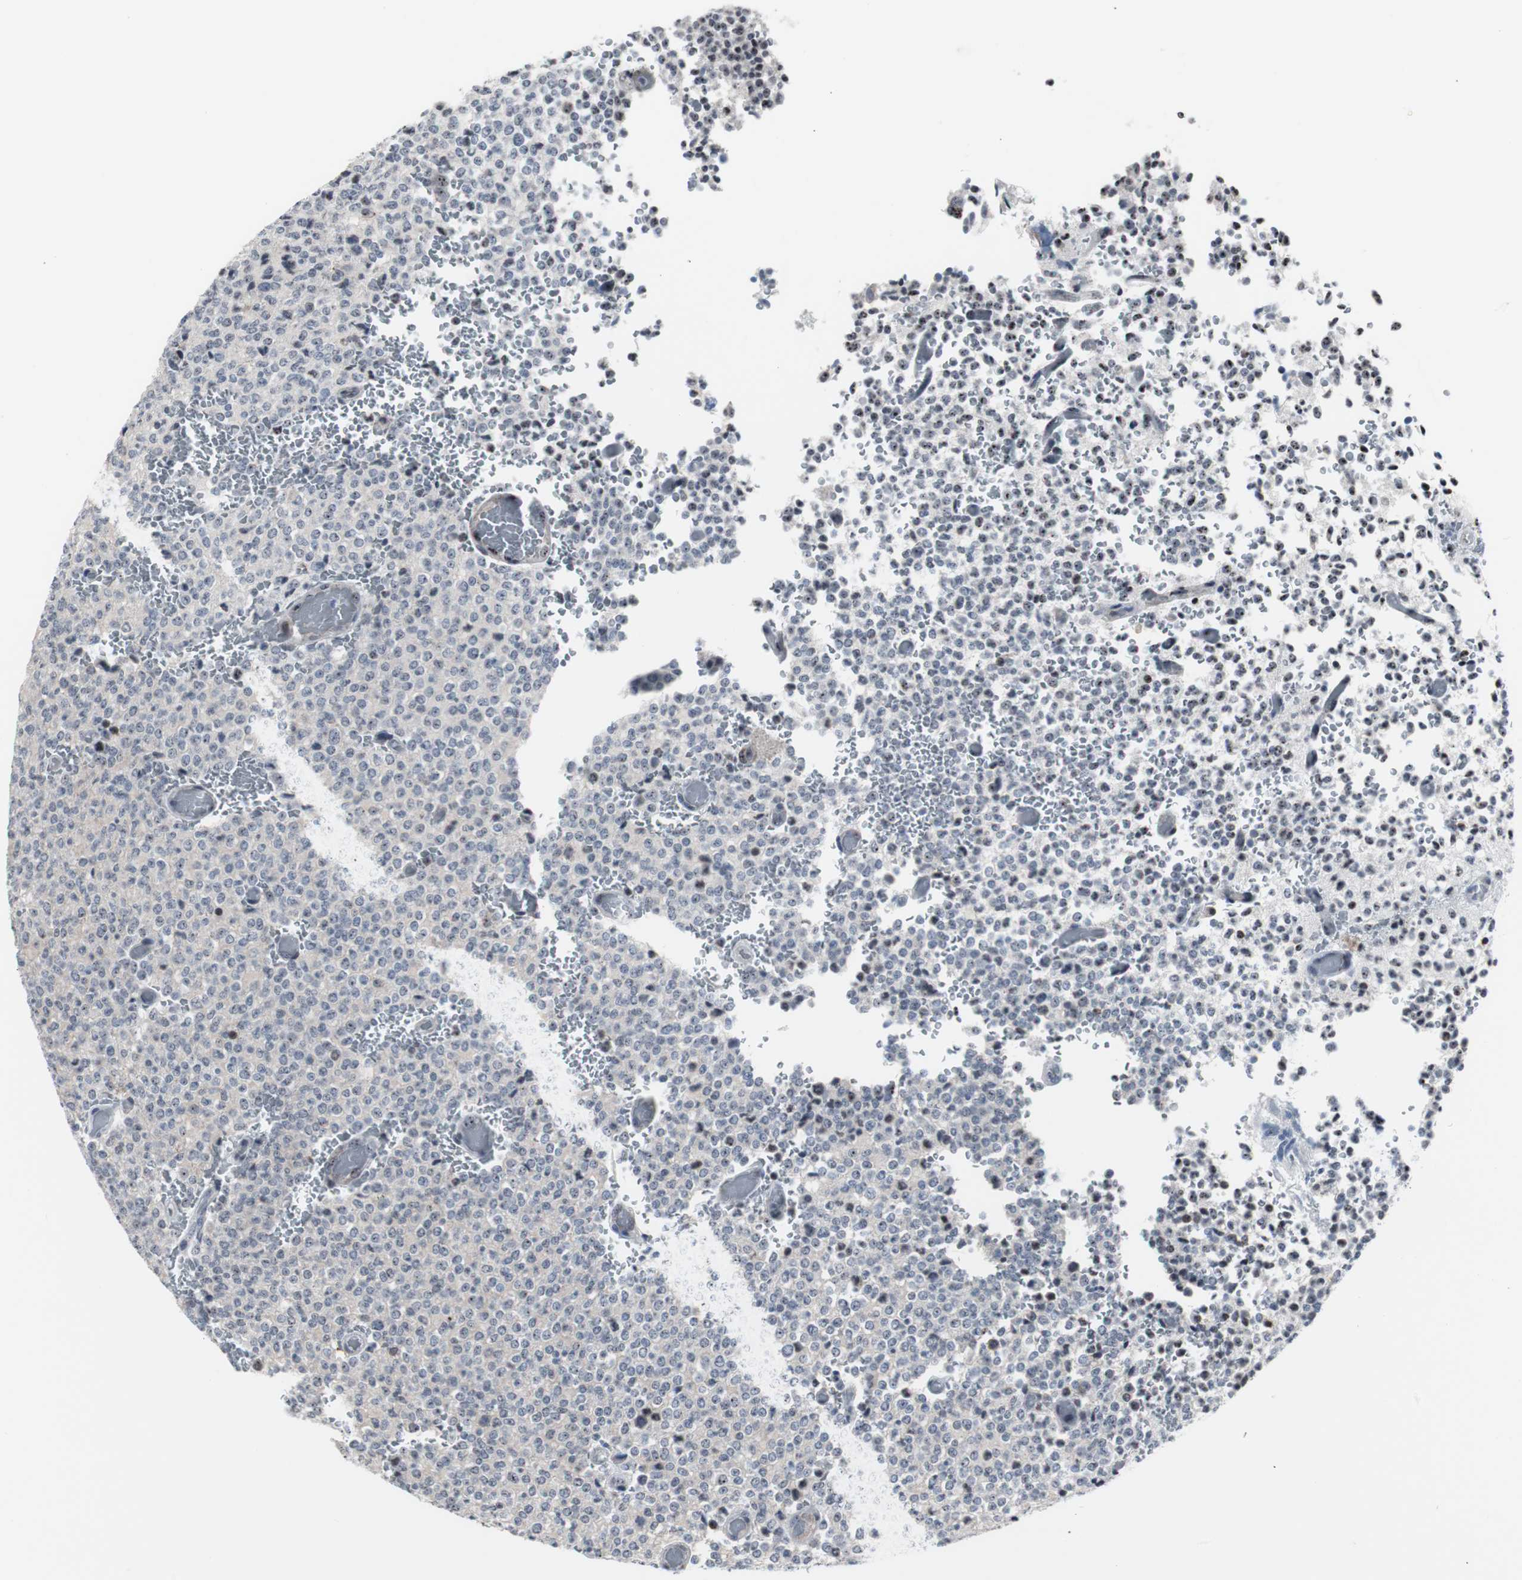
{"staining": {"intensity": "negative", "quantity": "none", "location": "none"}, "tissue": "glioma", "cell_type": "Tumor cells", "image_type": "cancer", "snomed": [{"axis": "morphology", "description": "Glioma, malignant, High grade"}, {"axis": "topography", "description": "pancreas cauda"}], "caption": "Tumor cells are negative for protein expression in human glioma.", "gene": "DOK1", "patient": {"sex": "male", "age": 60}}